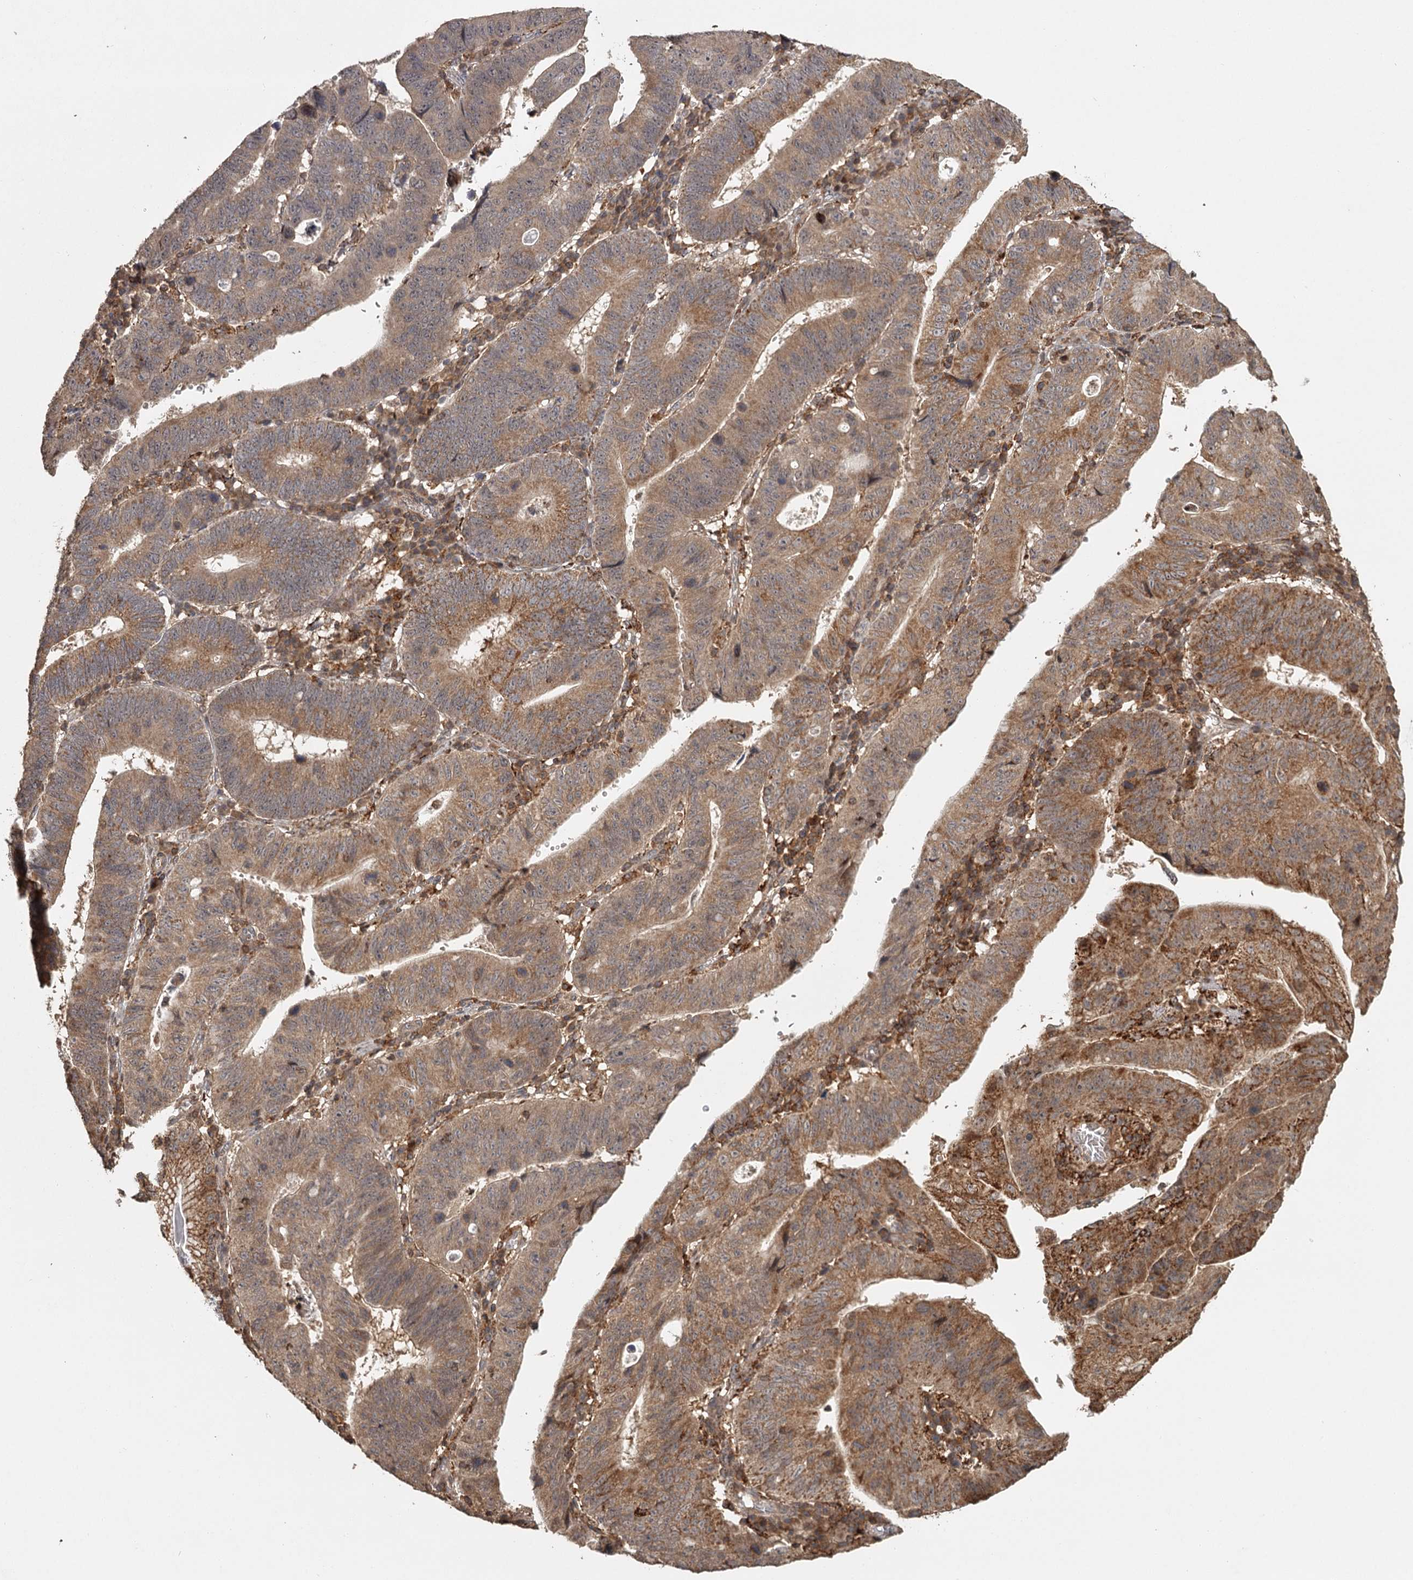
{"staining": {"intensity": "moderate", "quantity": ">75%", "location": "cytoplasmic/membranous"}, "tissue": "stomach cancer", "cell_type": "Tumor cells", "image_type": "cancer", "snomed": [{"axis": "morphology", "description": "Adenocarcinoma, NOS"}, {"axis": "topography", "description": "Stomach"}], "caption": "High-magnification brightfield microscopy of adenocarcinoma (stomach) stained with DAB (brown) and counterstained with hematoxylin (blue). tumor cells exhibit moderate cytoplasmic/membranous positivity is appreciated in about>75% of cells.", "gene": "FAXC", "patient": {"sex": "male", "age": 59}}